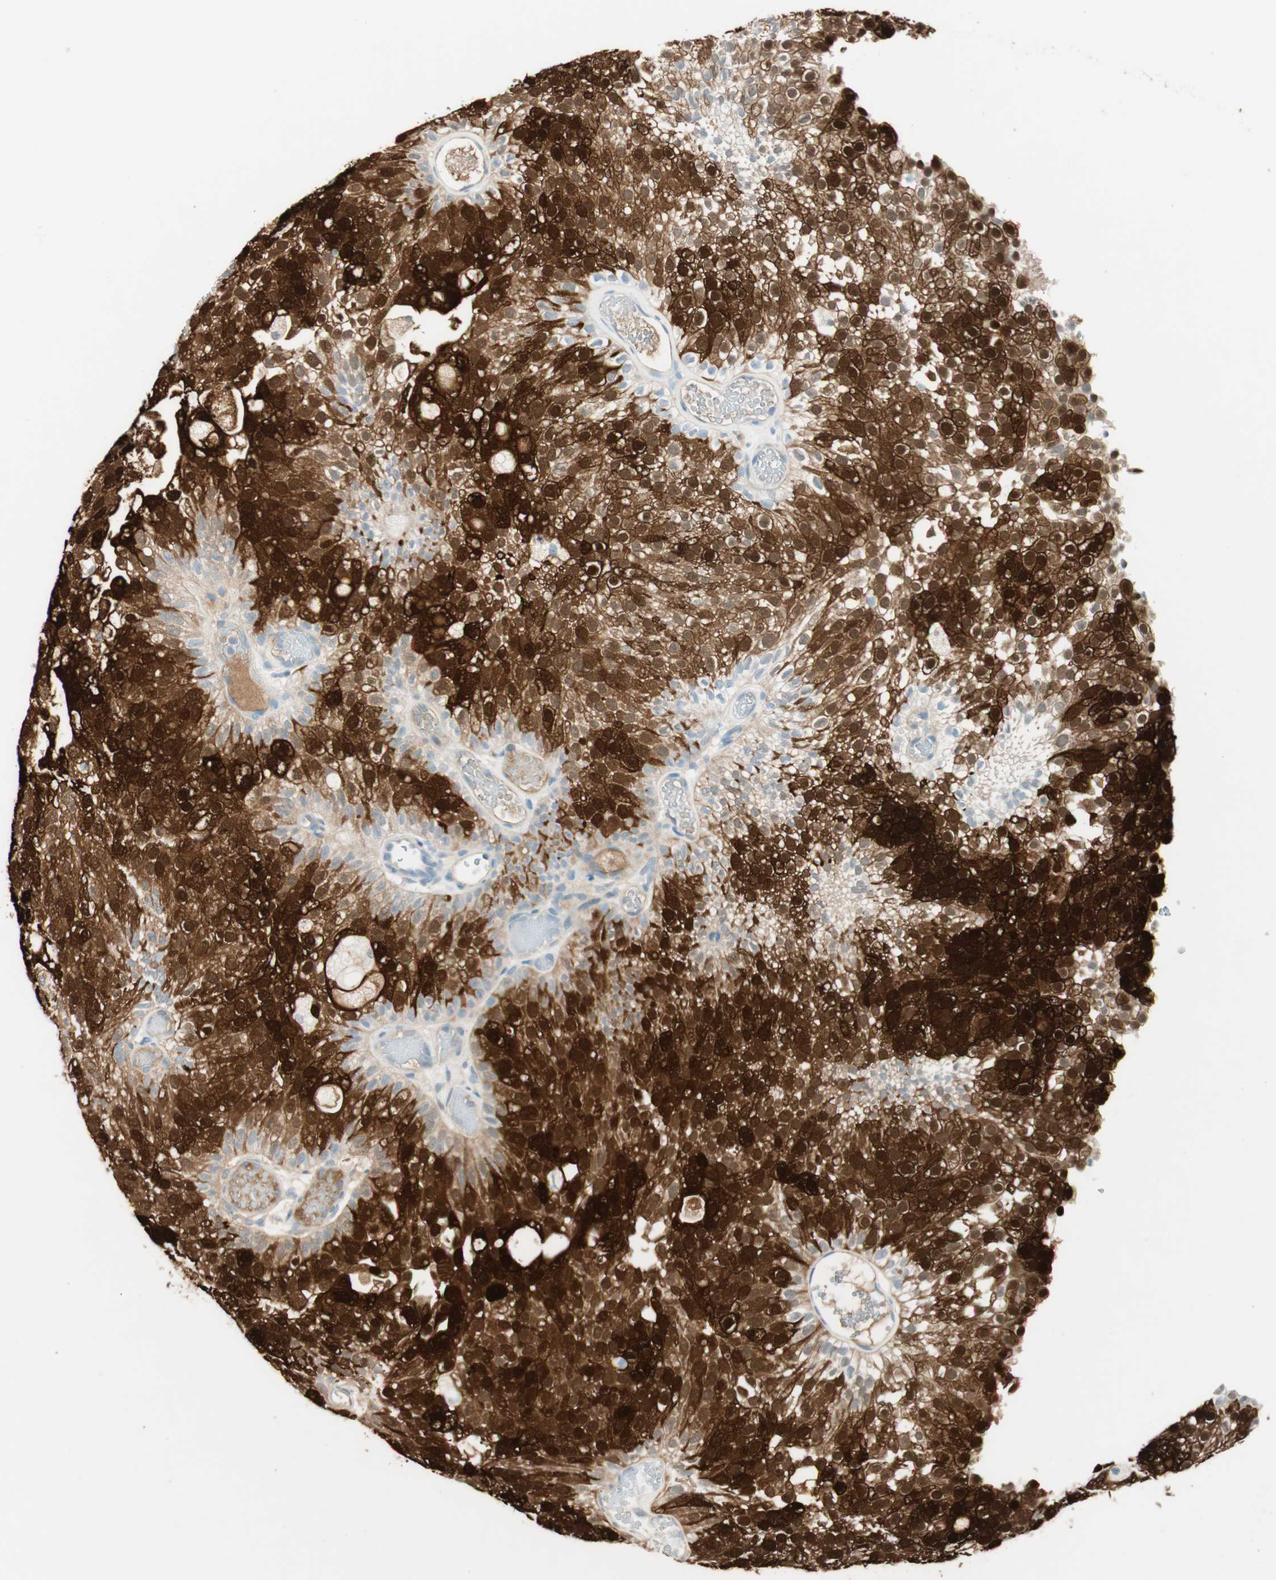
{"staining": {"intensity": "strong", "quantity": ">75%", "location": "cytoplasmic/membranous,nuclear"}, "tissue": "urothelial cancer", "cell_type": "Tumor cells", "image_type": "cancer", "snomed": [{"axis": "morphology", "description": "Urothelial carcinoma, Low grade"}, {"axis": "topography", "description": "Urinary bladder"}], "caption": "Immunohistochemical staining of urothelial carcinoma (low-grade) demonstrates strong cytoplasmic/membranous and nuclear protein positivity in approximately >75% of tumor cells. The staining is performed using DAB brown chromogen to label protein expression. The nuclei are counter-stained blue using hematoxylin.", "gene": "HPGD", "patient": {"sex": "male", "age": 78}}